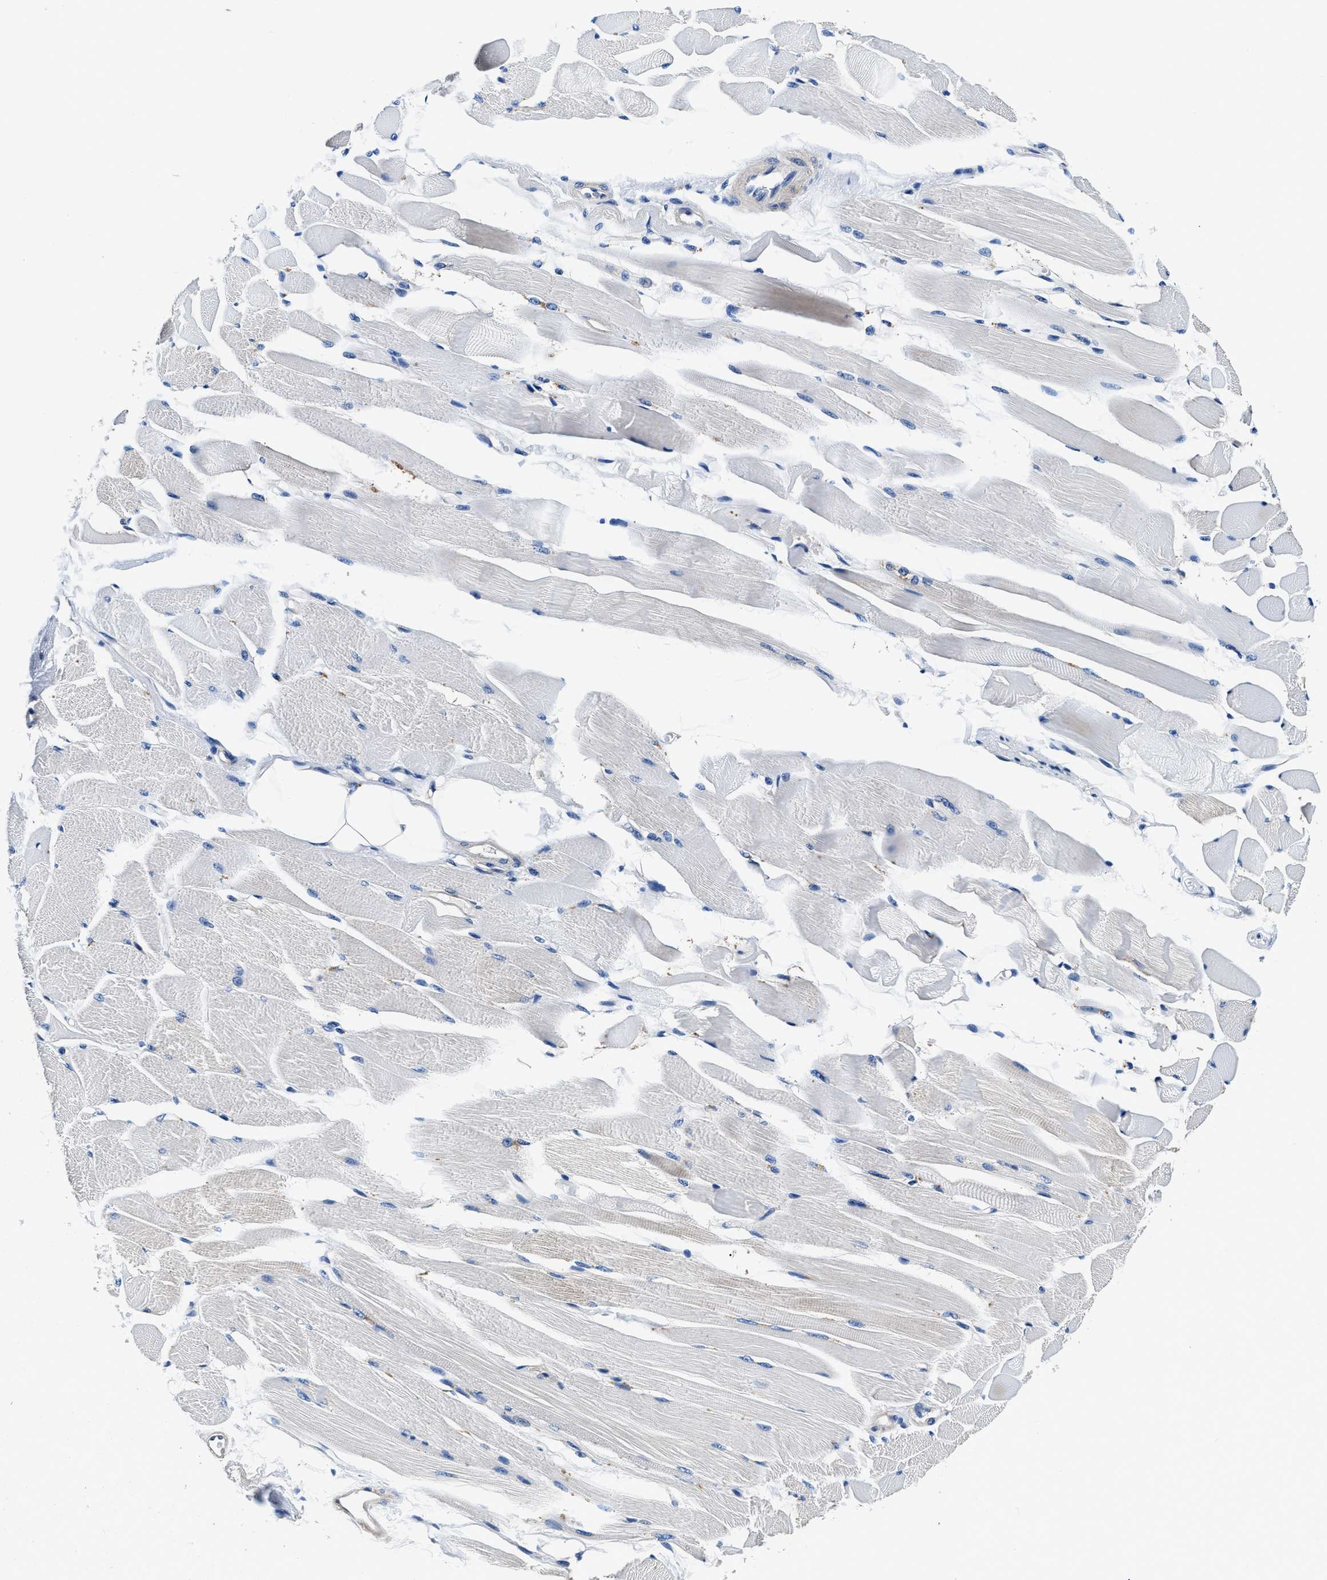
{"staining": {"intensity": "negative", "quantity": "none", "location": "none"}, "tissue": "skeletal muscle", "cell_type": "Myocytes", "image_type": "normal", "snomed": [{"axis": "morphology", "description": "Normal tissue, NOS"}, {"axis": "topography", "description": "Skeletal muscle"}, {"axis": "topography", "description": "Peripheral nerve tissue"}], "caption": "A high-resolution photomicrograph shows IHC staining of unremarkable skeletal muscle, which demonstrates no significant positivity in myocytes.", "gene": "NEU1", "patient": {"sex": "female", "age": 84}}